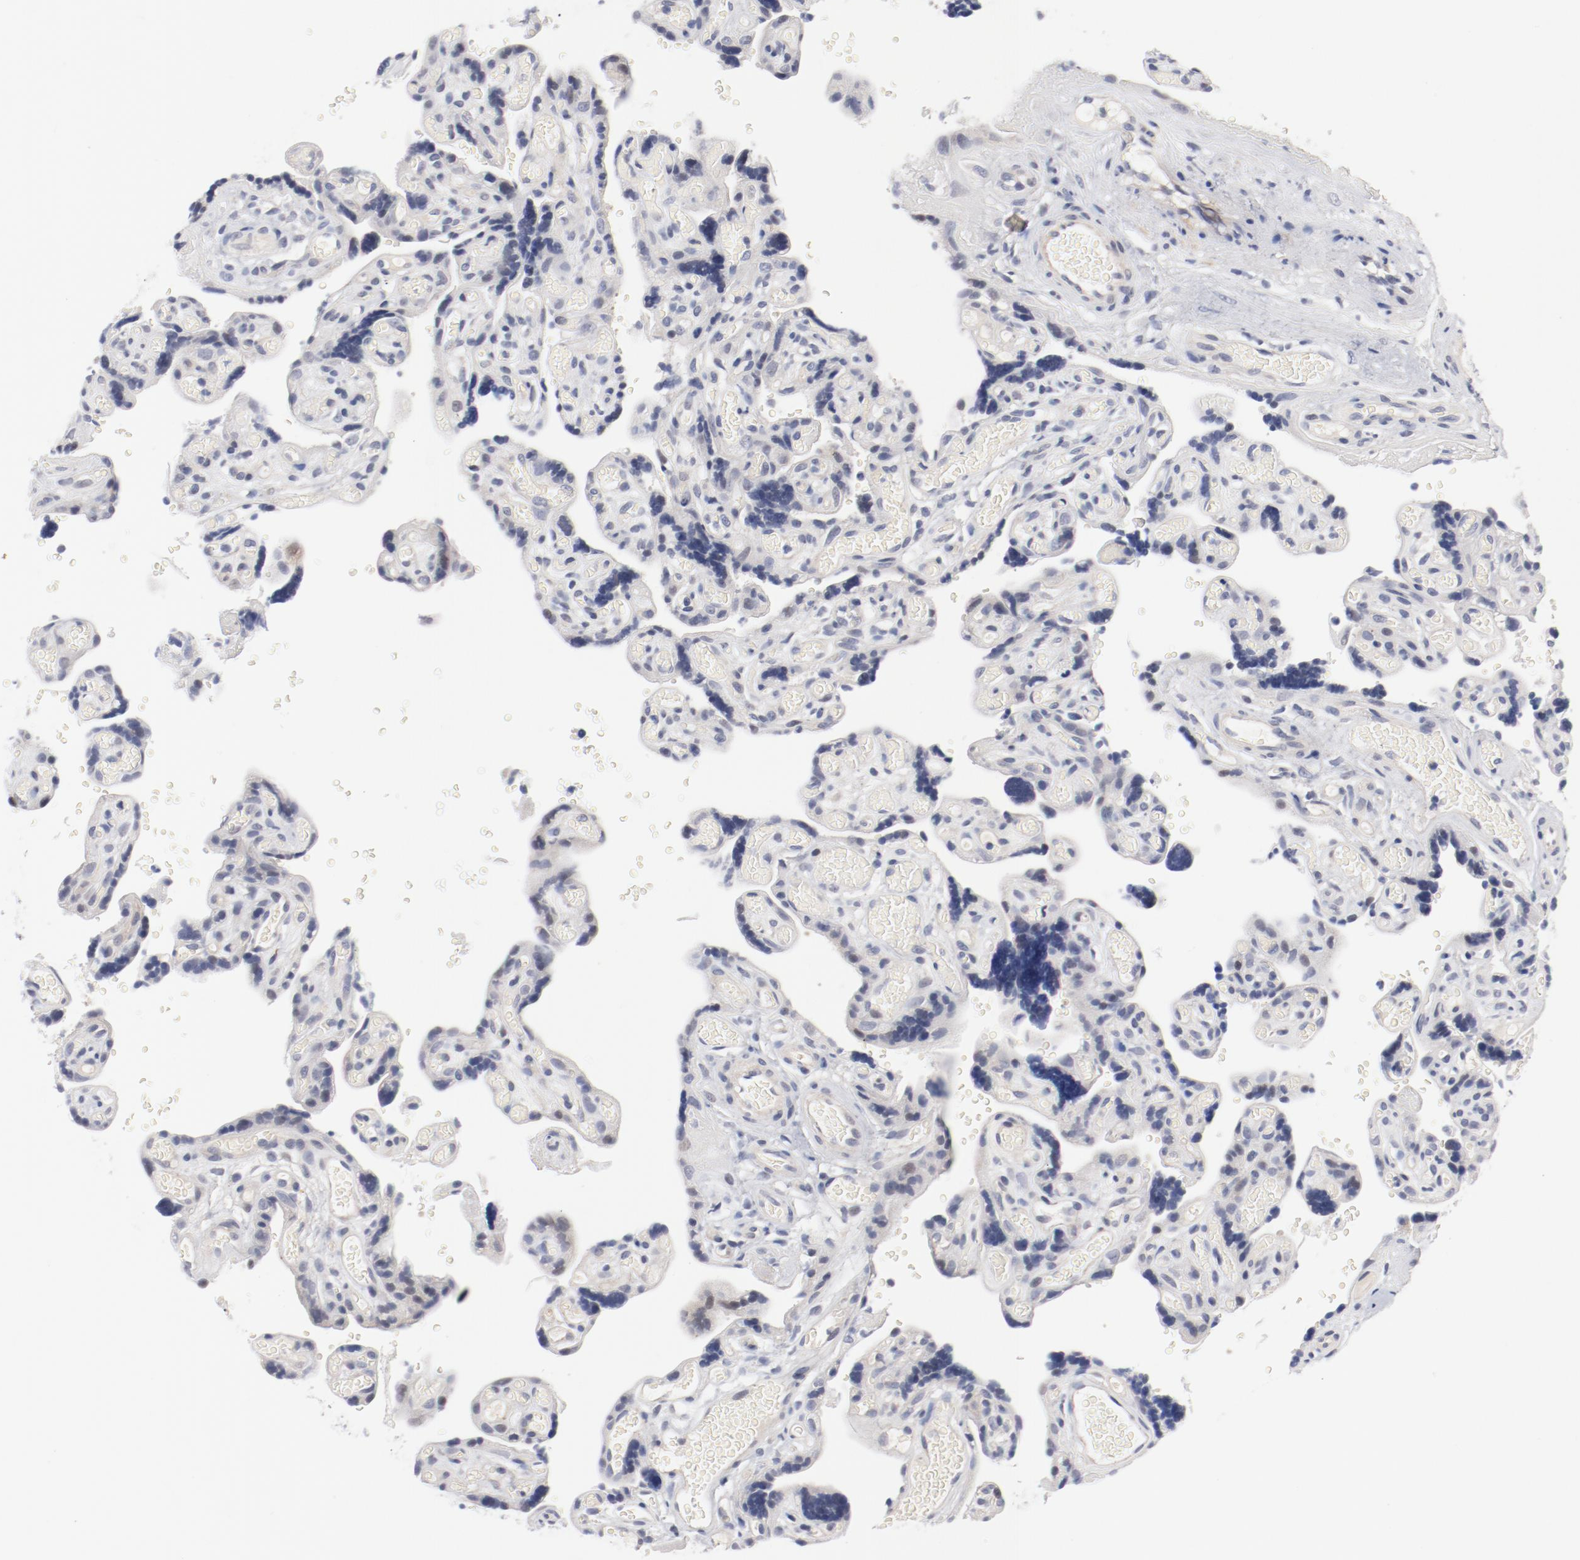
{"staining": {"intensity": "negative", "quantity": "none", "location": "none"}, "tissue": "placenta", "cell_type": "Decidual cells", "image_type": "normal", "snomed": [{"axis": "morphology", "description": "Normal tissue, NOS"}, {"axis": "topography", "description": "Placenta"}], "caption": "This is an immunohistochemistry histopathology image of normal human placenta. There is no expression in decidual cells.", "gene": "KCNK13", "patient": {"sex": "female", "age": 30}}